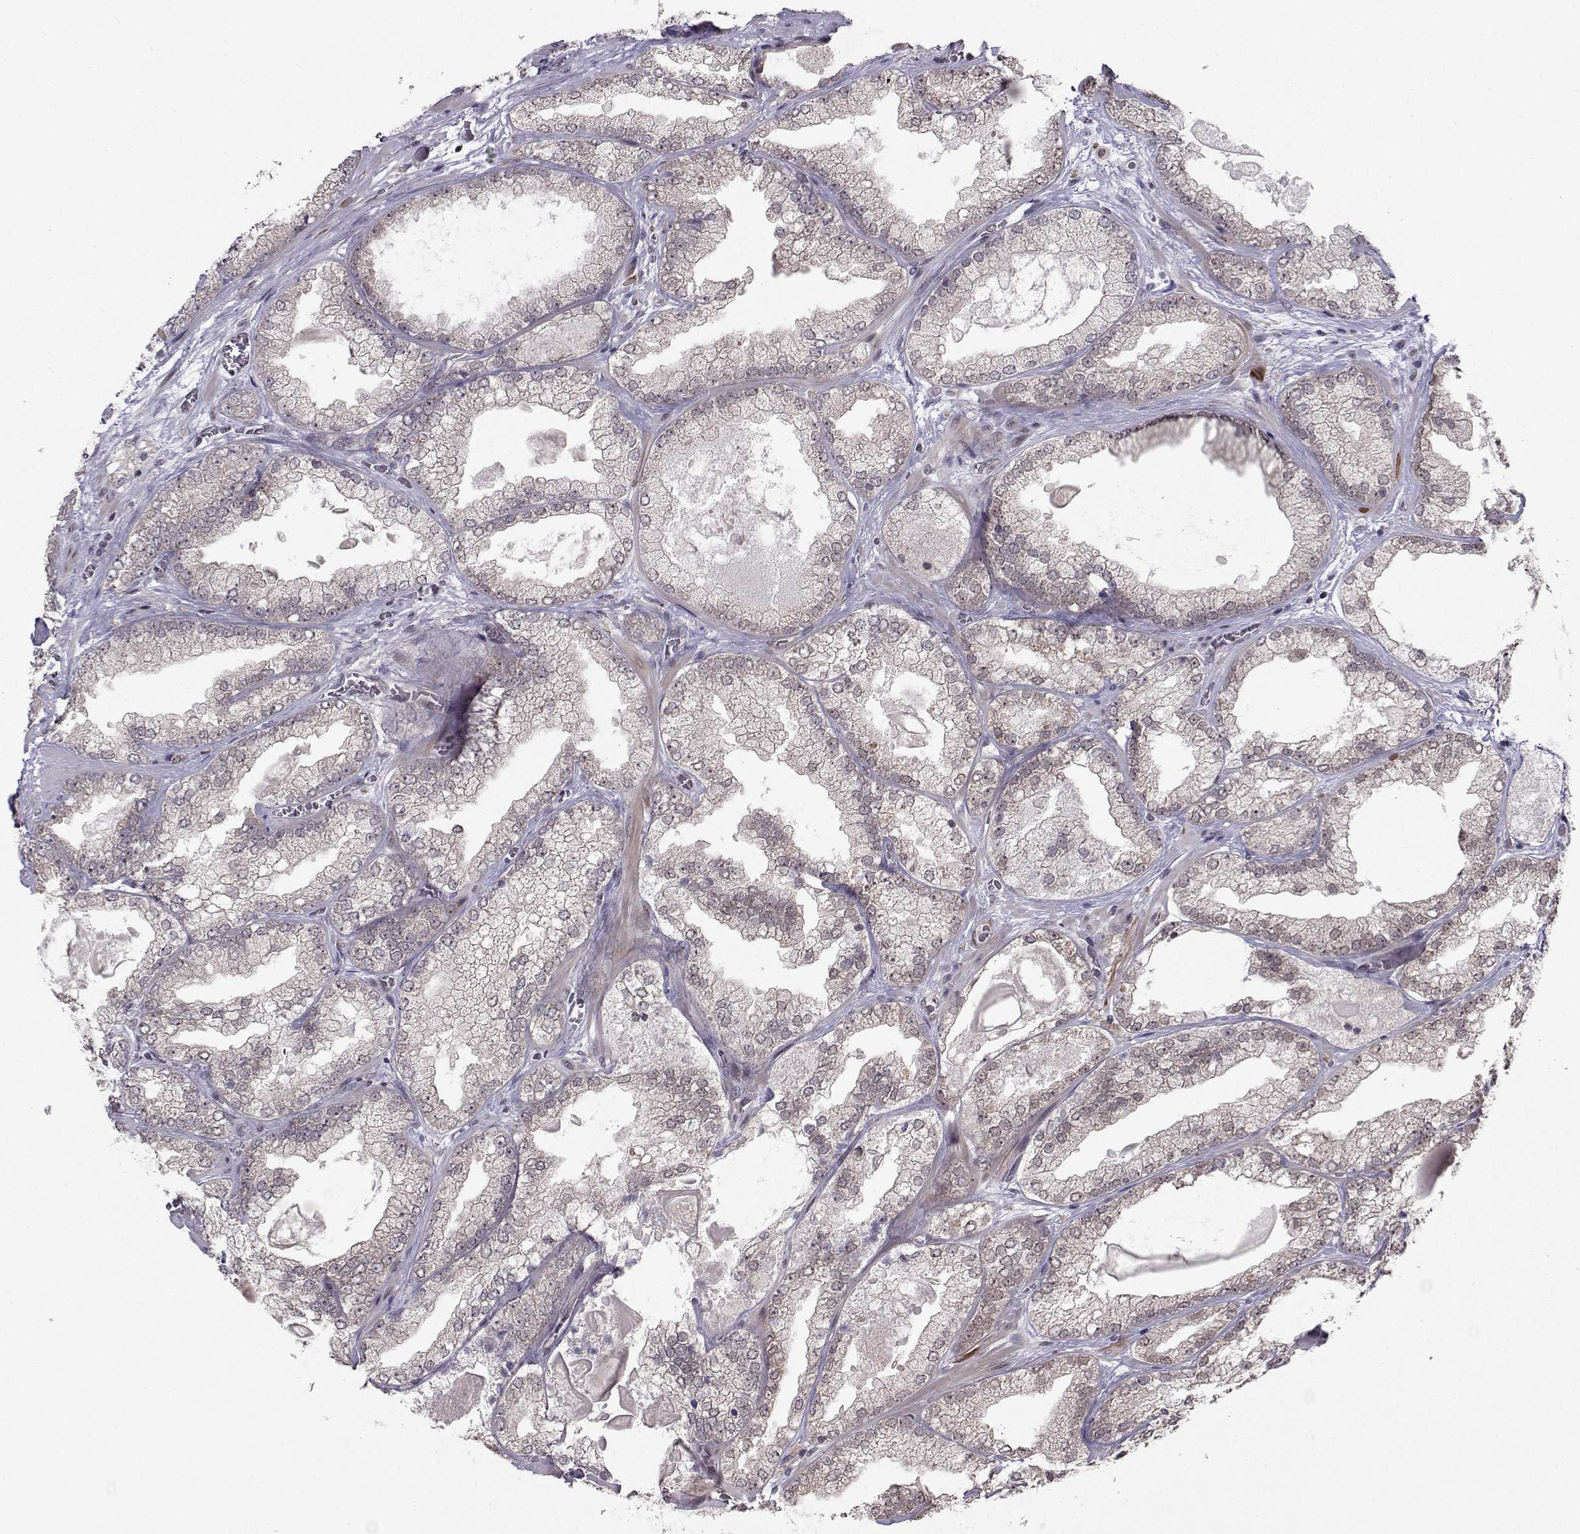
{"staining": {"intensity": "negative", "quantity": "none", "location": "none"}, "tissue": "prostate cancer", "cell_type": "Tumor cells", "image_type": "cancer", "snomed": [{"axis": "morphology", "description": "Adenocarcinoma, Low grade"}, {"axis": "topography", "description": "Prostate"}], "caption": "Image shows no protein positivity in tumor cells of prostate cancer tissue.", "gene": "PKN2", "patient": {"sex": "male", "age": 57}}